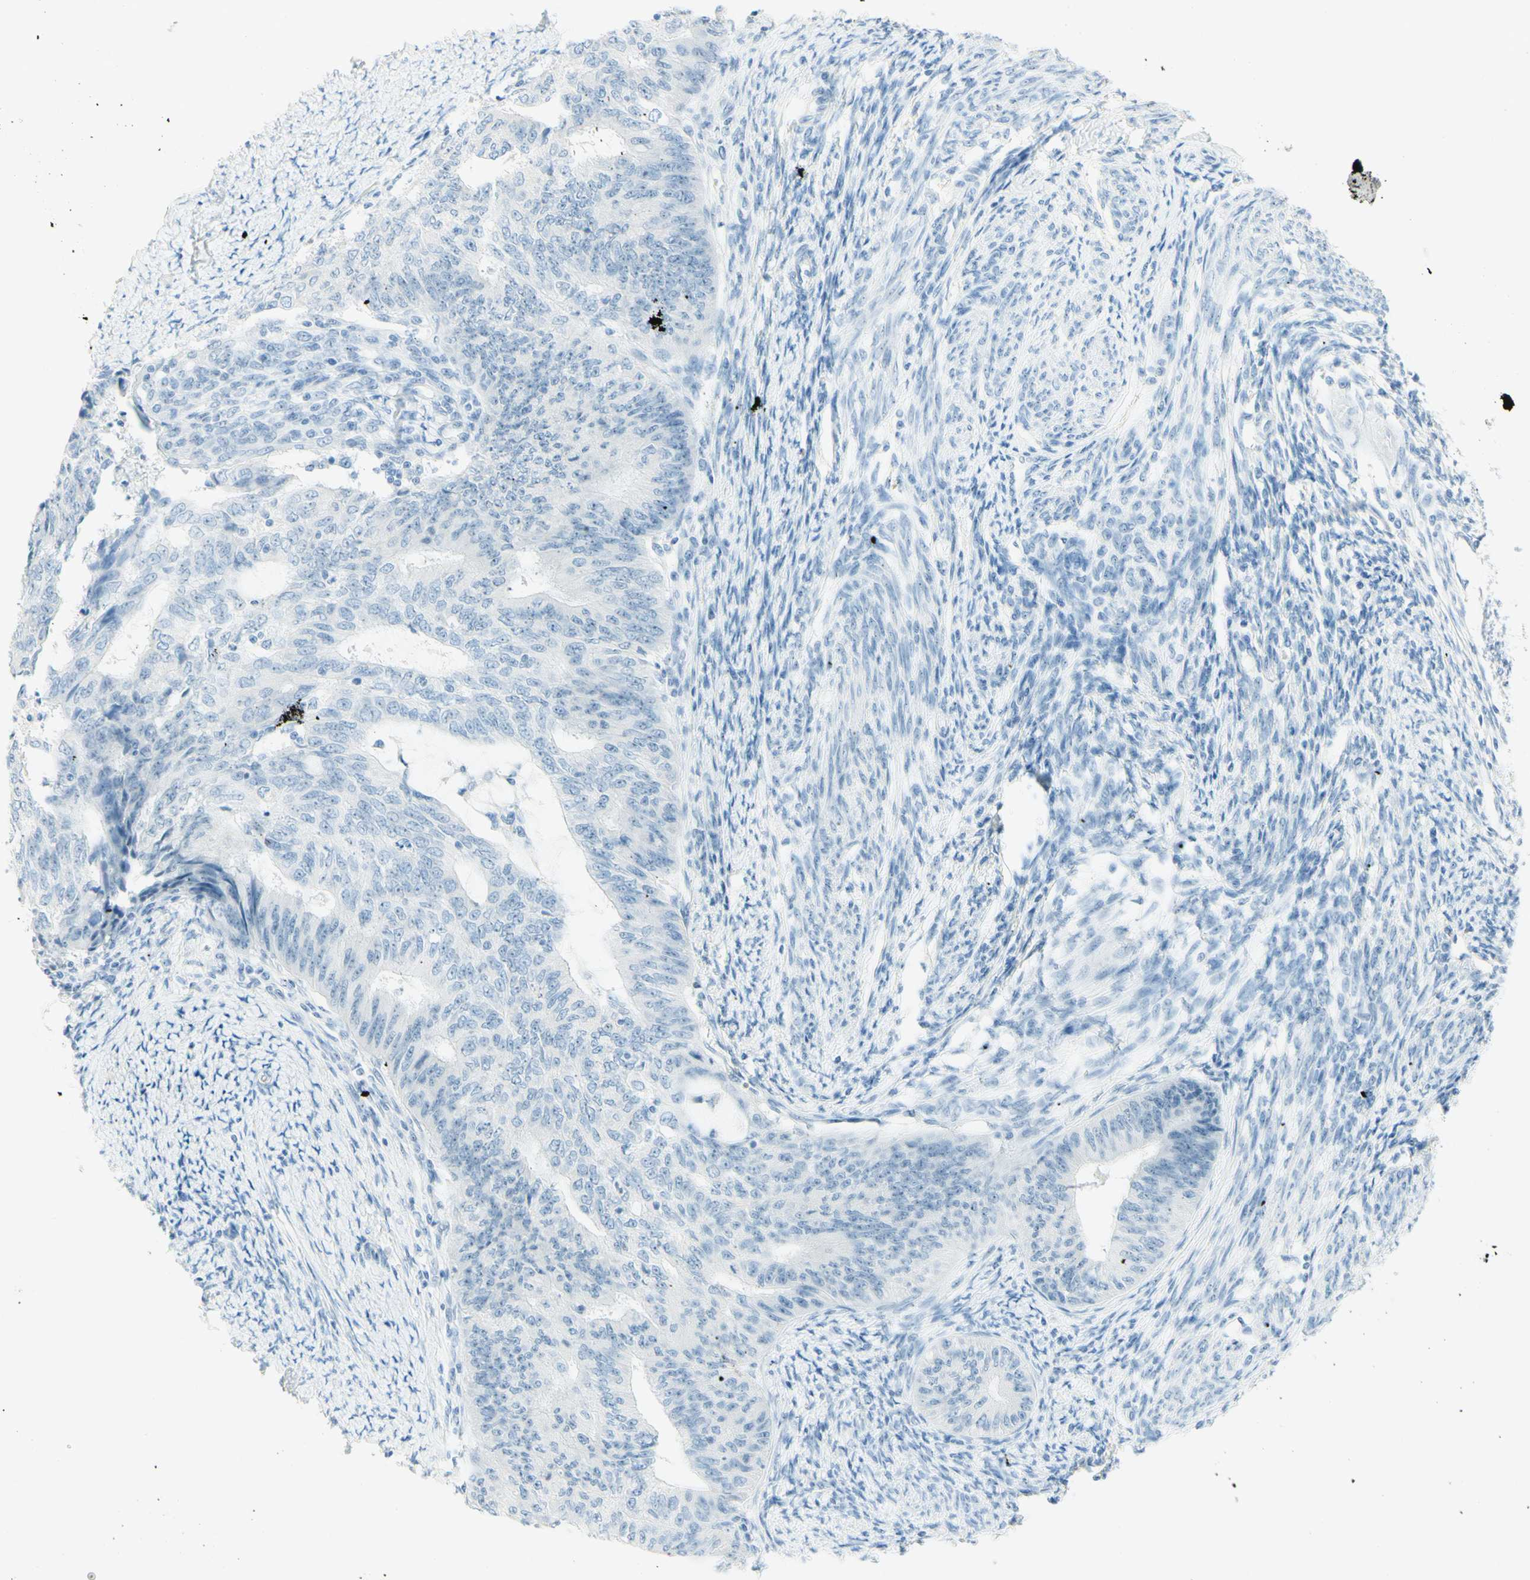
{"staining": {"intensity": "negative", "quantity": "none", "location": "none"}, "tissue": "endometrial cancer", "cell_type": "Tumor cells", "image_type": "cancer", "snomed": [{"axis": "morphology", "description": "Adenocarcinoma, NOS"}, {"axis": "topography", "description": "Endometrium"}], "caption": "Immunohistochemistry of endometrial cancer (adenocarcinoma) shows no expression in tumor cells.", "gene": "FMR1NB", "patient": {"sex": "female", "age": 32}}